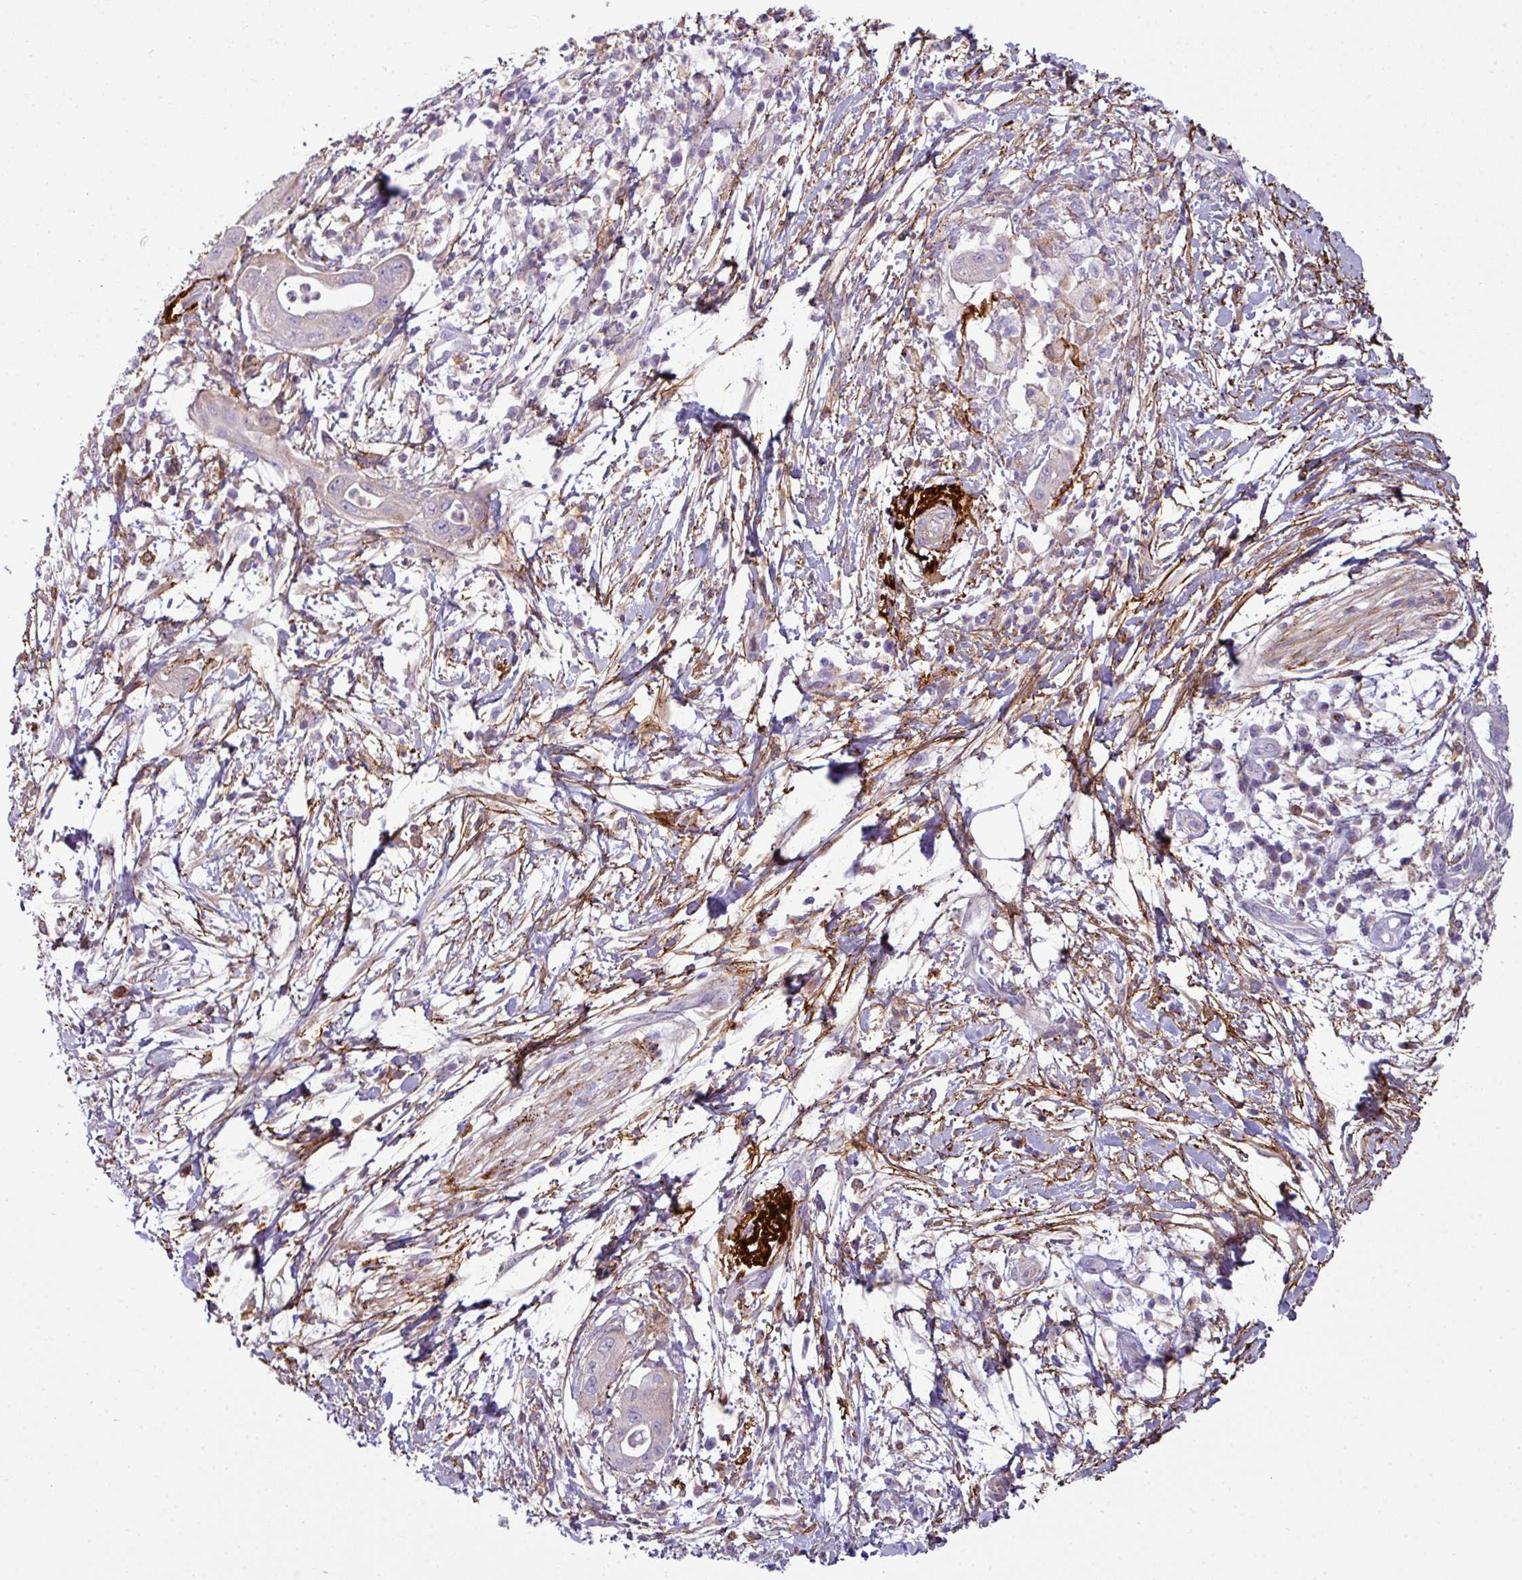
{"staining": {"intensity": "negative", "quantity": "none", "location": "none"}, "tissue": "pancreatic cancer", "cell_type": "Tumor cells", "image_type": "cancer", "snomed": [{"axis": "morphology", "description": "Adenocarcinoma, NOS"}, {"axis": "topography", "description": "Pancreas"}], "caption": "Immunohistochemical staining of human pancreatic cancer displays no significant staining in tumor cells.", "gene": "COL8A1", "patient": {"sex": "male", "age": 68}}